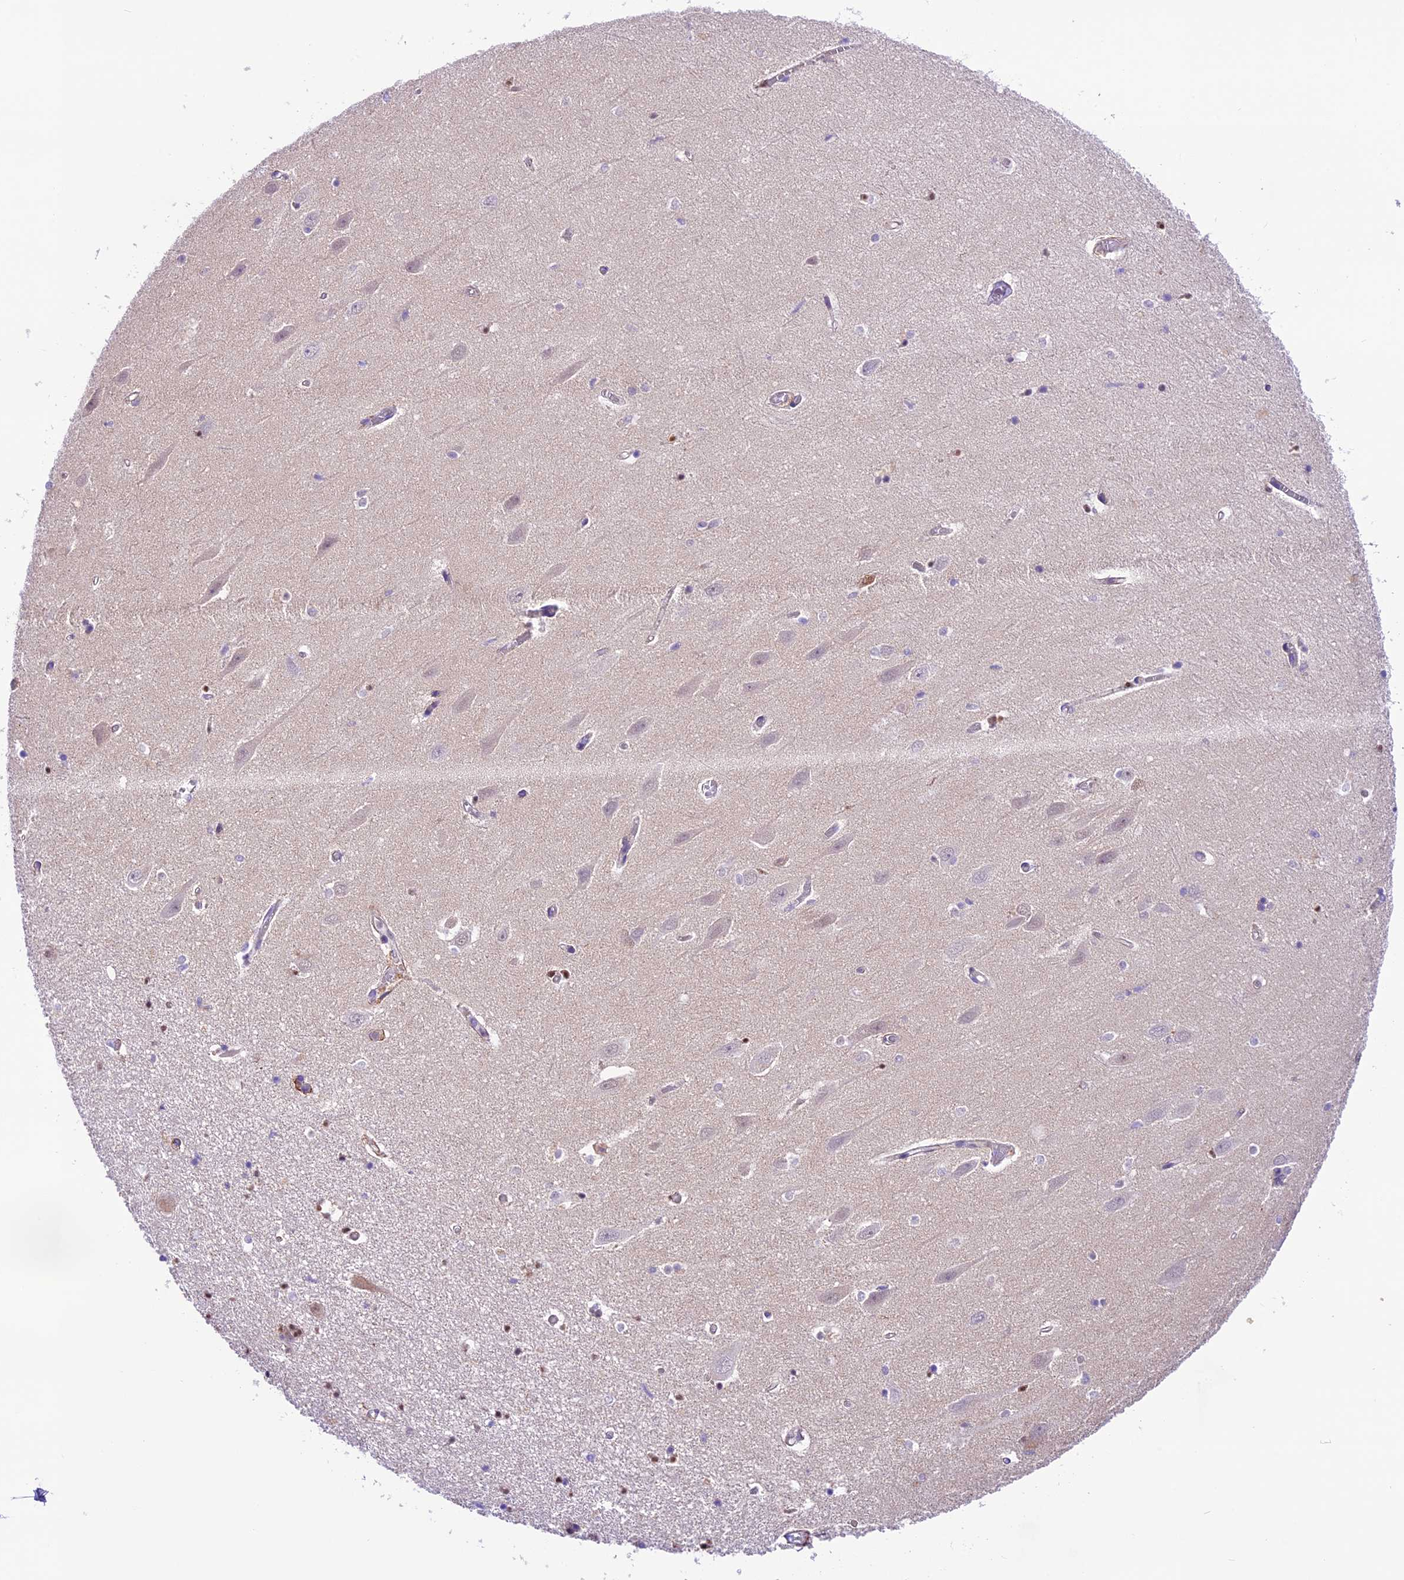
{"staining": {"intensity": "negative", "quantity": "none", "location": "none"}, "tissue": "hippocampus", "cell_type": "Glial cells", "image_type": "normal", "snomed": [{"axis": "morphology", "description": "Normal tissue, NOS"}, {"axis": "topography", "description": "Hippocampus"}], "caption": "A micrograph of hippocampus stained for a protein shows no brown staining in glial cells. (Stains: DAB immunohistochemistry (IHC) with hematoxylin counter stain, Microscopy: brightfield microscopy at high magnification).", "gene": "SHKBP1", "patient": {"sex": "female", "age": 64}}